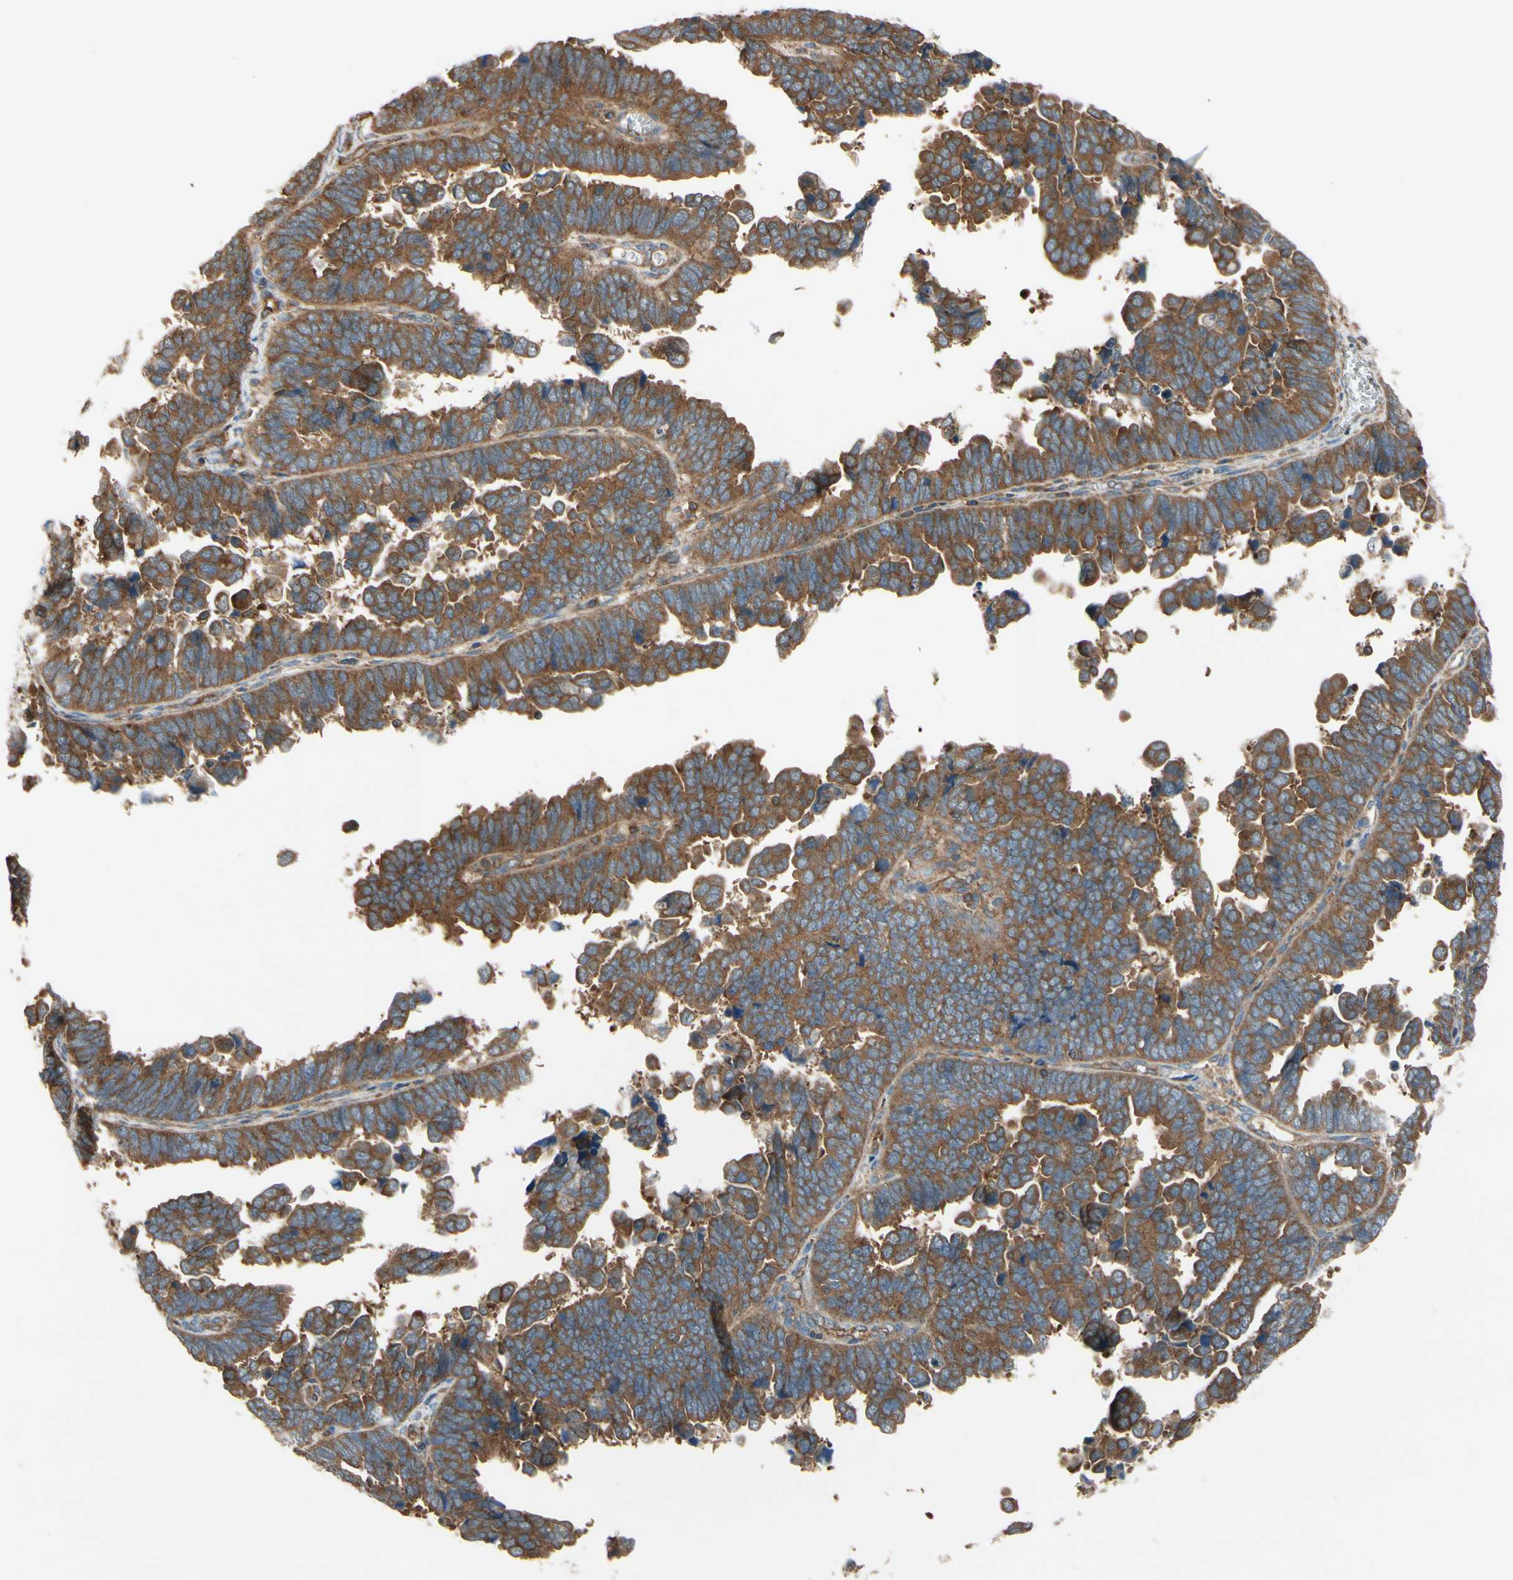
{"staining": {"intensity": "moderate", "quantity": ">75%", "location": "cytoplasmic/membranous"}, "tissue": "endometrial cancer", "cell_type": "Tumor cells", "image_type": "cancer", "snomed": [{"axis": "morphology", "description": "Adenocarcinoma, NOS"}, {"axis": "topography", "description": "Endometrium"}], "caption": "Immunohistochemistry of endometrial cancer (adenocarcinoma) displays medium levels of moderate cytoplasmic/membranous expression in about >75% of tumor cells.", "gene": "EPS15", "patient": {"sex": "female", "age": 75}}